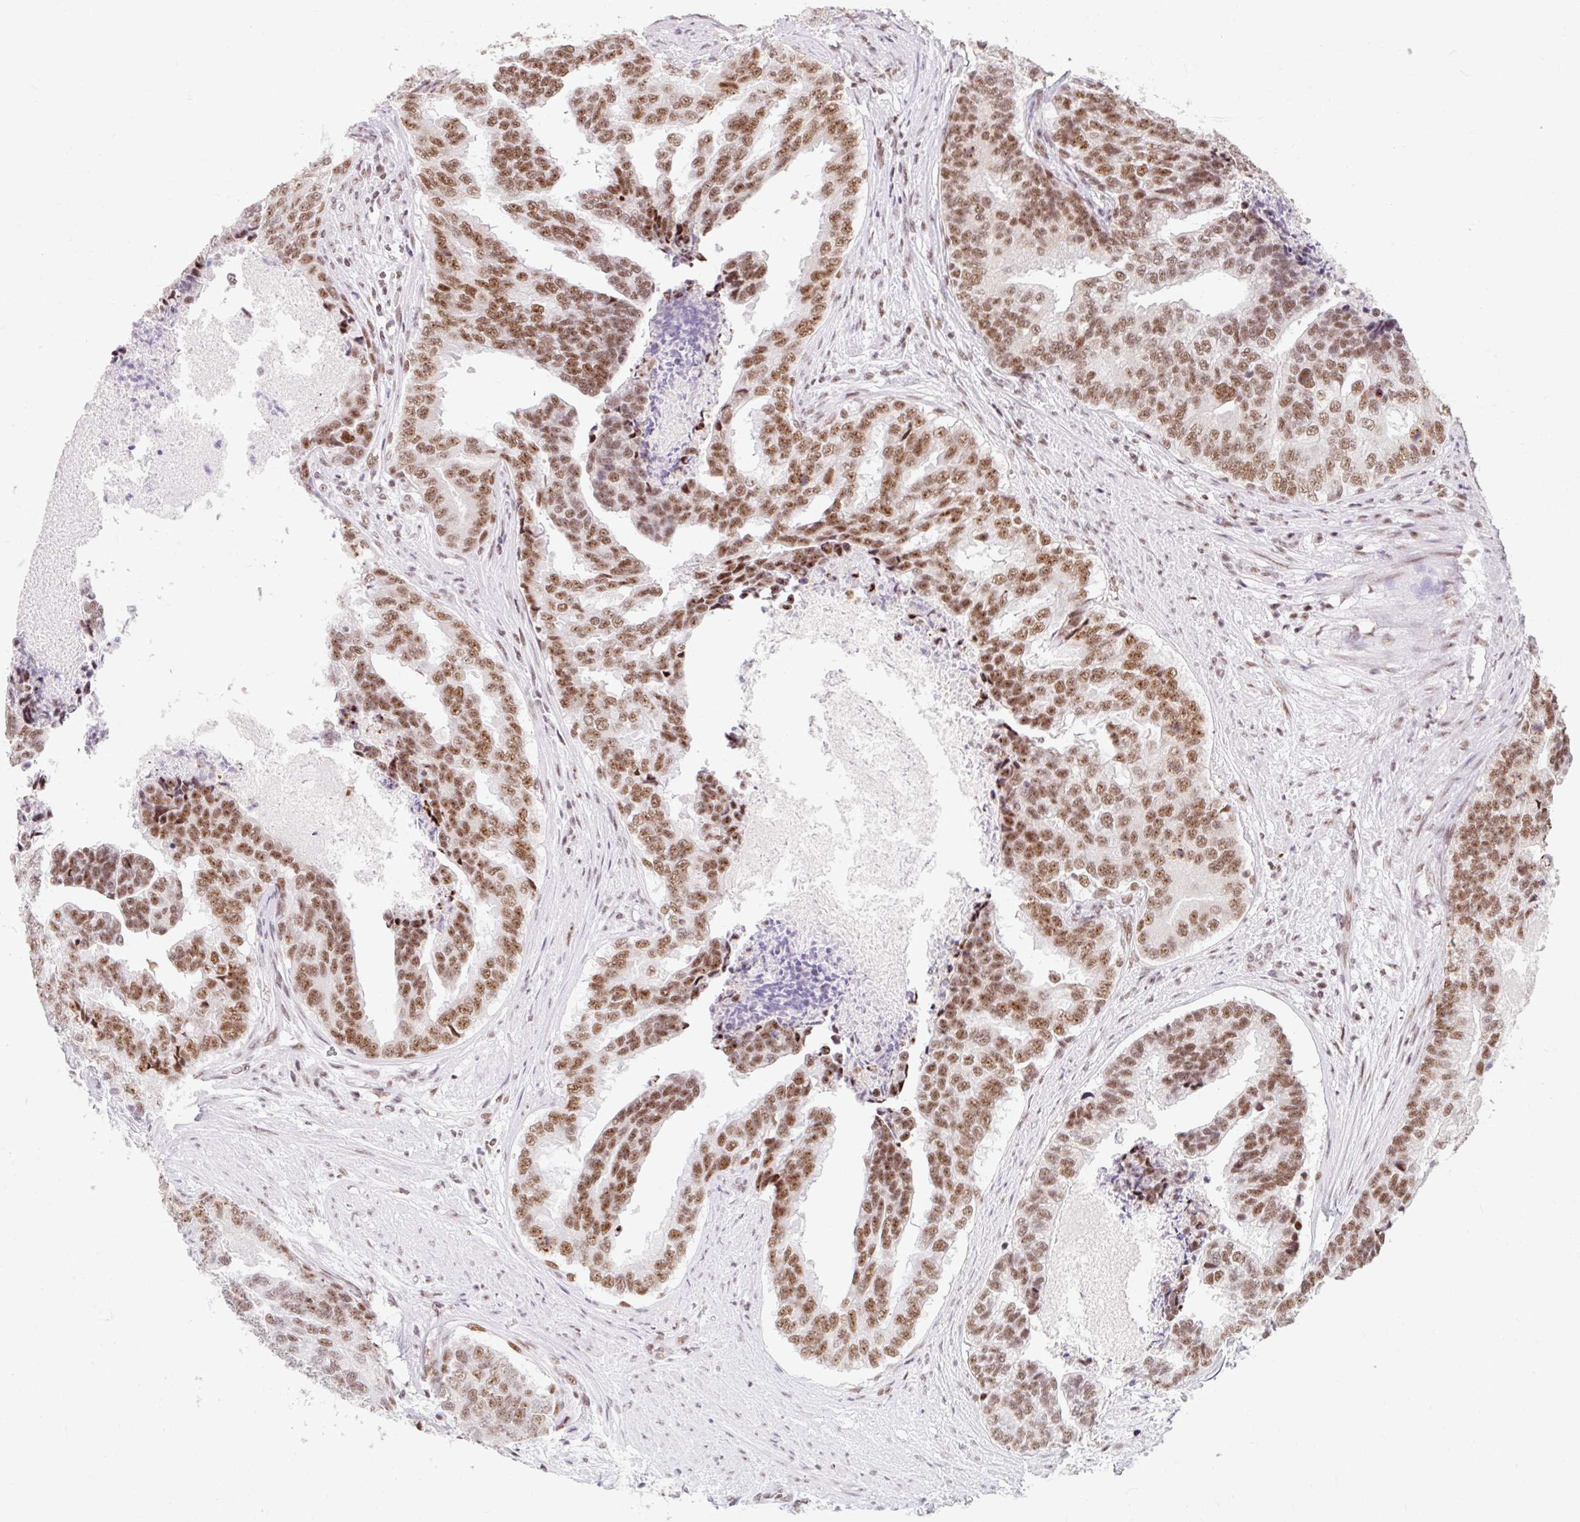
{"staining": {"intensity": "moderate", "quantity": ">75%", "location": "nuclear"}, "tissue": "prostate cancer", "cell_type": "Tumor cells", "image_type": "cancer", "snomed": [{"axis": "morphology", "description": "Adenocarcinoma, High grade"}, {"axis": "topography", "description": "Prostate"}], "caption": "Immunohistochemistry (IHC) histopathology image of prostate cancer stained for a protein (brown), which reveals medium levels of moderate nuclear positivity in about >75% of tumor cells.", "gene": "SRSF10", "patient": {"sex": "male", "age": 68}}